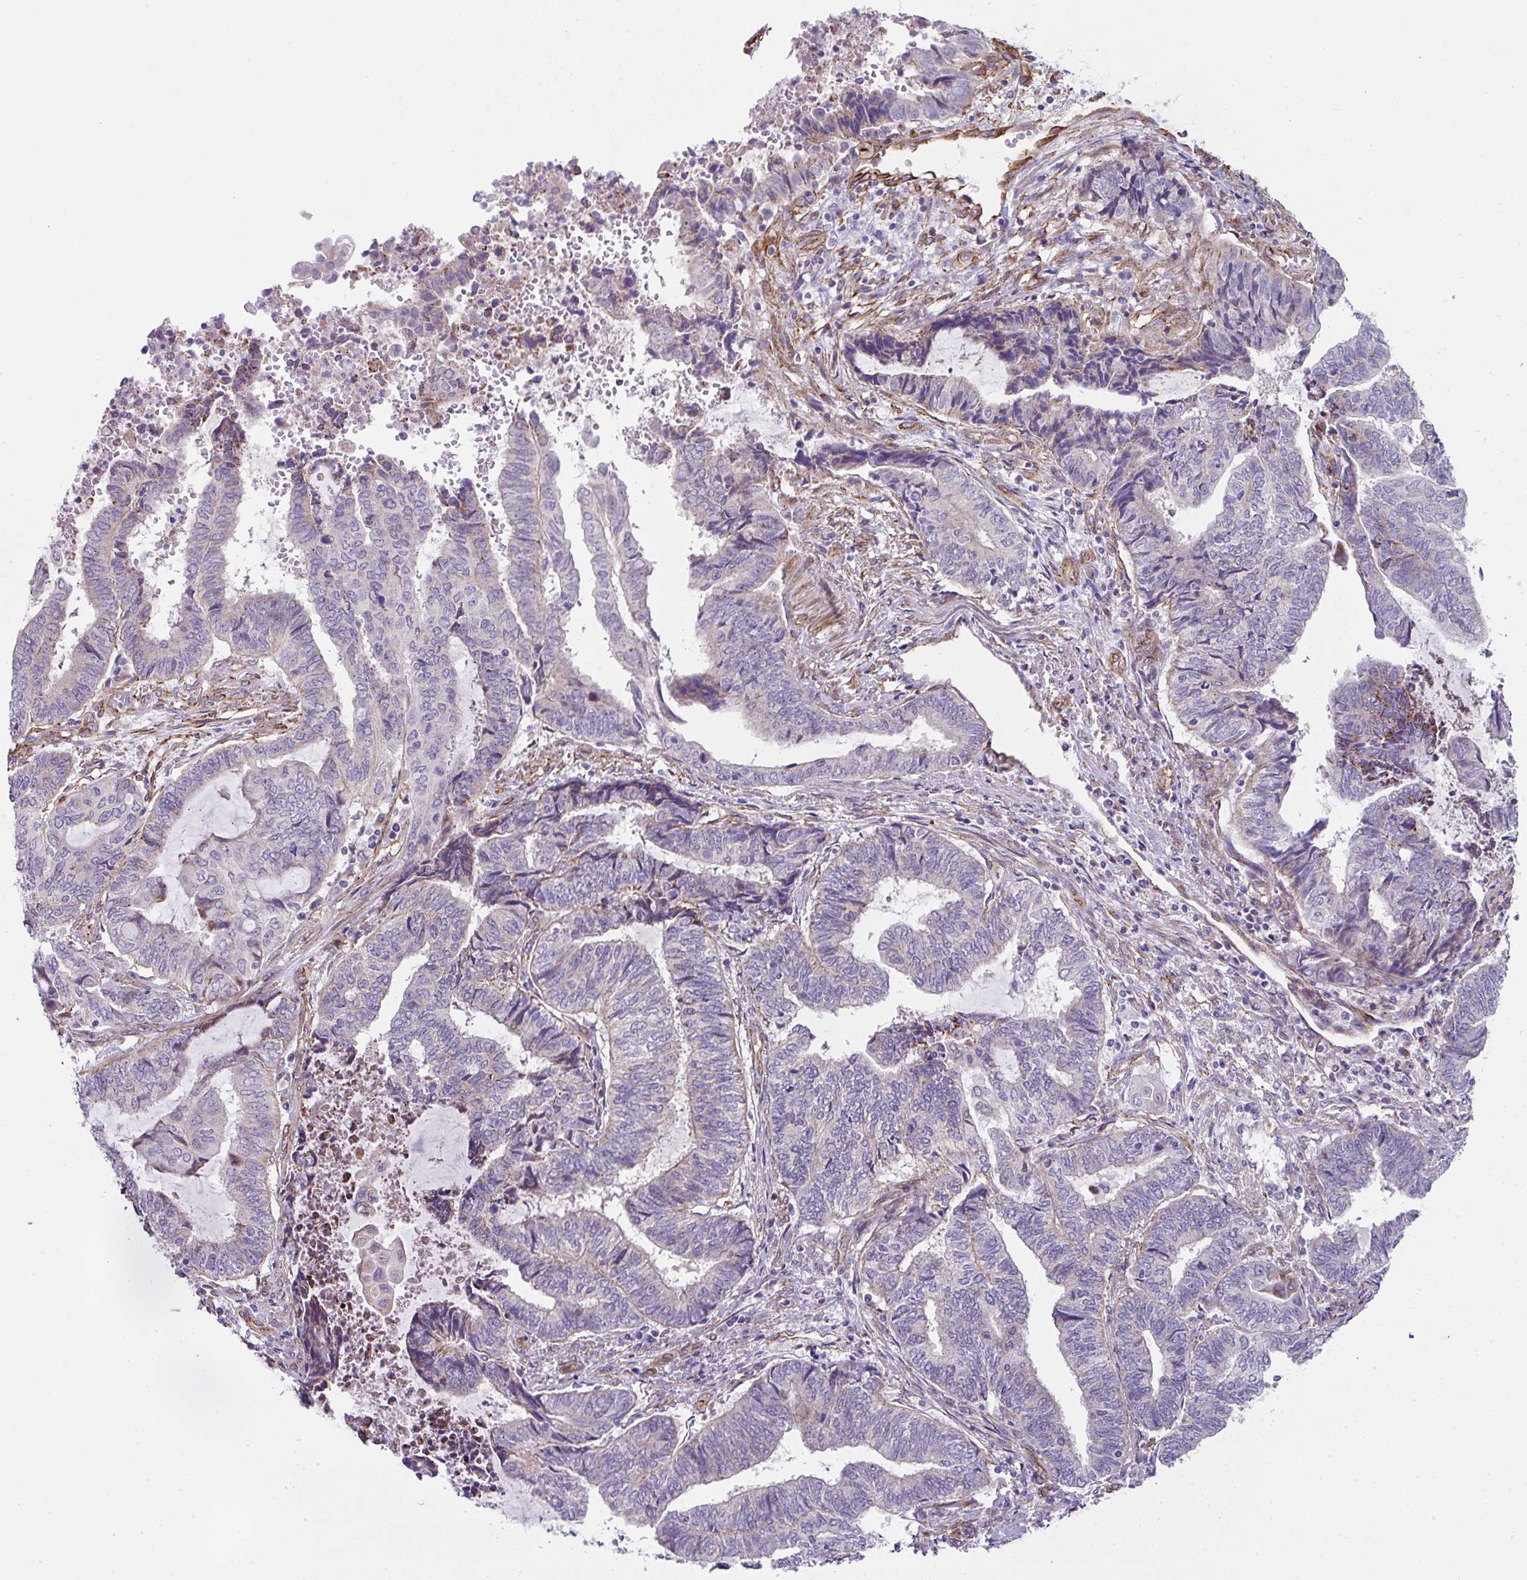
{"staining": {"intensity": "negative", "quantity": "none", "location": "none"}, "tissue": "endometrial cancer", "cell_type": "Tumor cells", "image_type": "cancer", "snomed": [{"axis": "morphology", "description": "Adenocarcinoma, NOS"}, {"axis": "topography", "description": "Uterus"}, {"axis": "topography", "description": "Endometrium"}], "caption": "Immunohistochemical staining of human endometrial cancer exhibits no significant positivity in tumor cells.", "gene": "ANKUB1", "patient": {"sex": "female", "age": 70}}